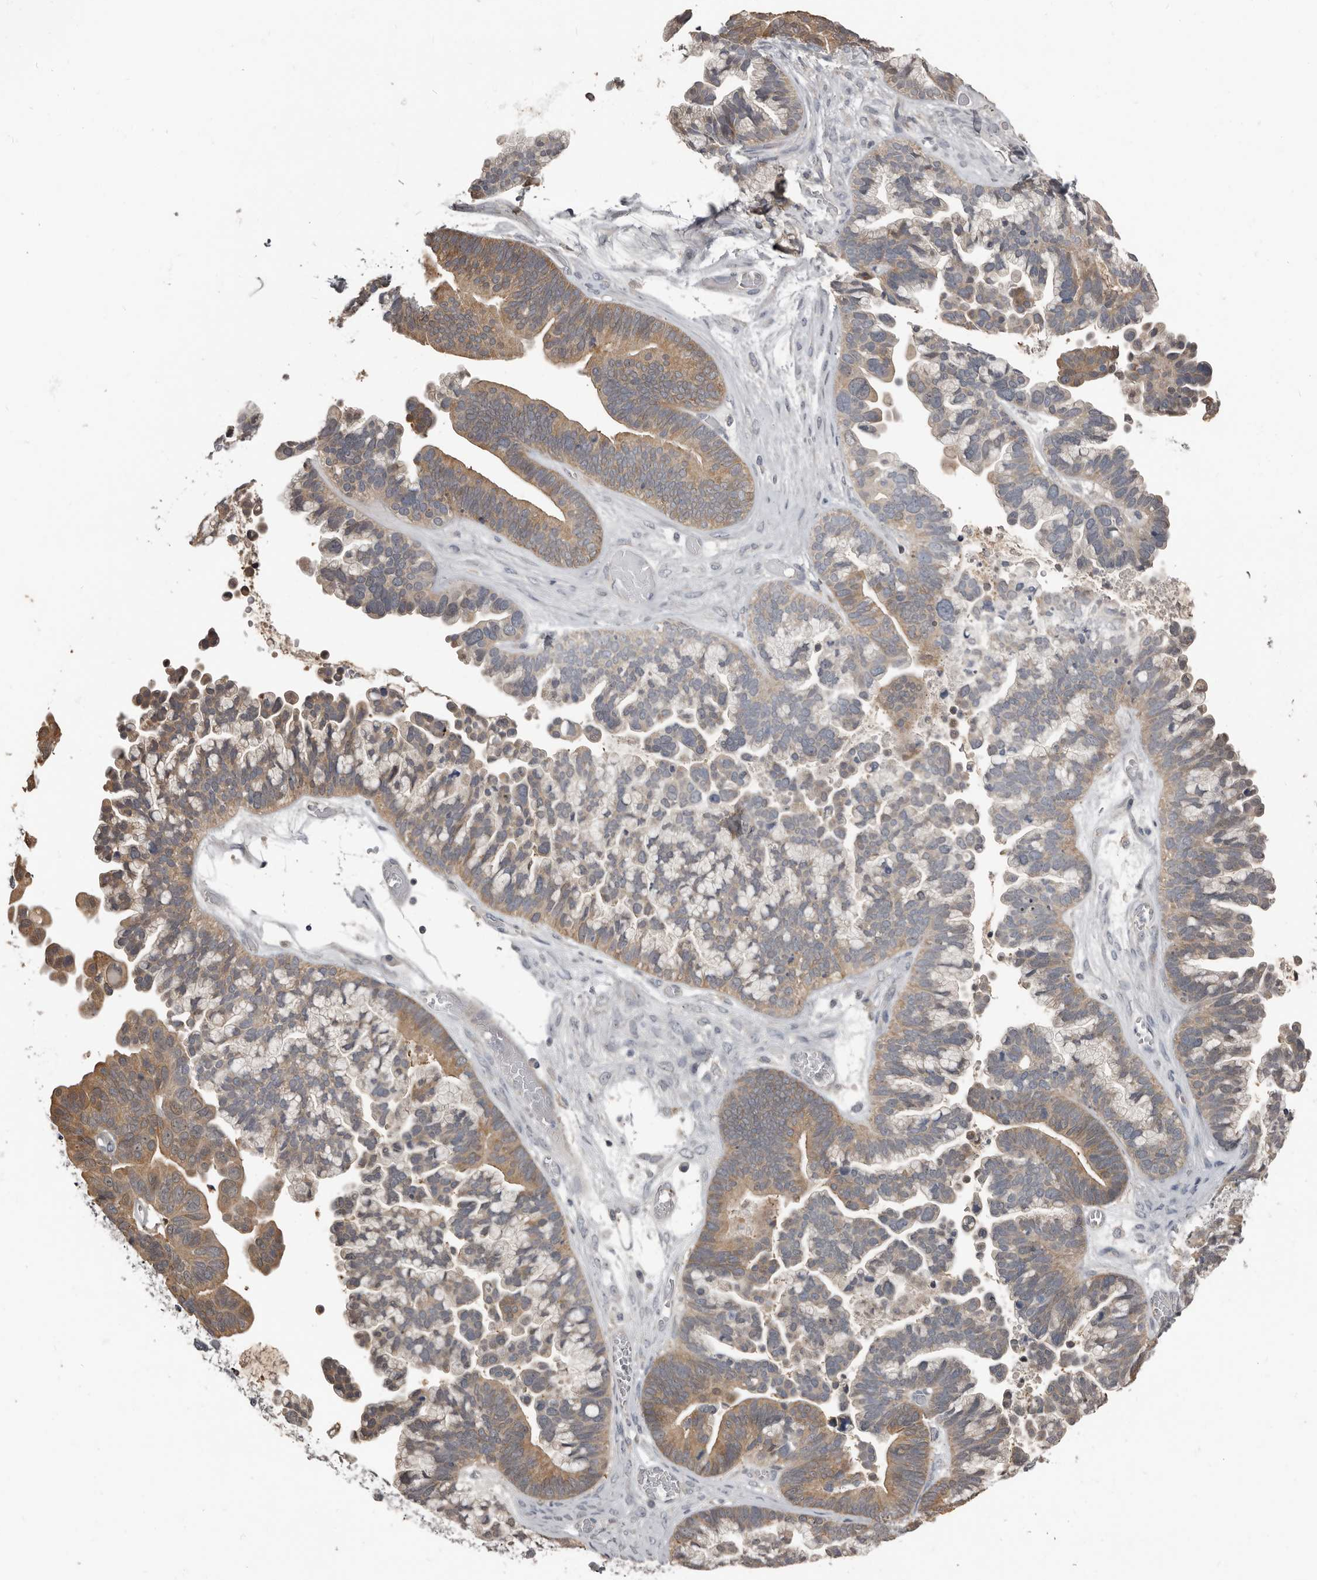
{"staining": {"intensity": "moderate", "quantity": "25%-75%", "location": "cytoplasmic/membranous"}, "tissue": "ovarian cancer", "cell_type": "Tumor cells", "image_type": "cancer", "snomed": [{"axis": "morphology", "description": "Cystadenocarcinoma, serous, NOS"}, {"axis": "topography", "description": "Ovary"}], "caption": "Protein expression analysis of ovarian serous cystadenocarcinoma displays moderate cytoplasmic/membranous expression in approximately 25%-75% of tumor cells. The staining was performed using DAB, with brown indicating positive protein expression. Nuclei are stained blue with hematoxylin.", "gene": "KCNJ8", "patient": {"sex": "female", "age": 56}}